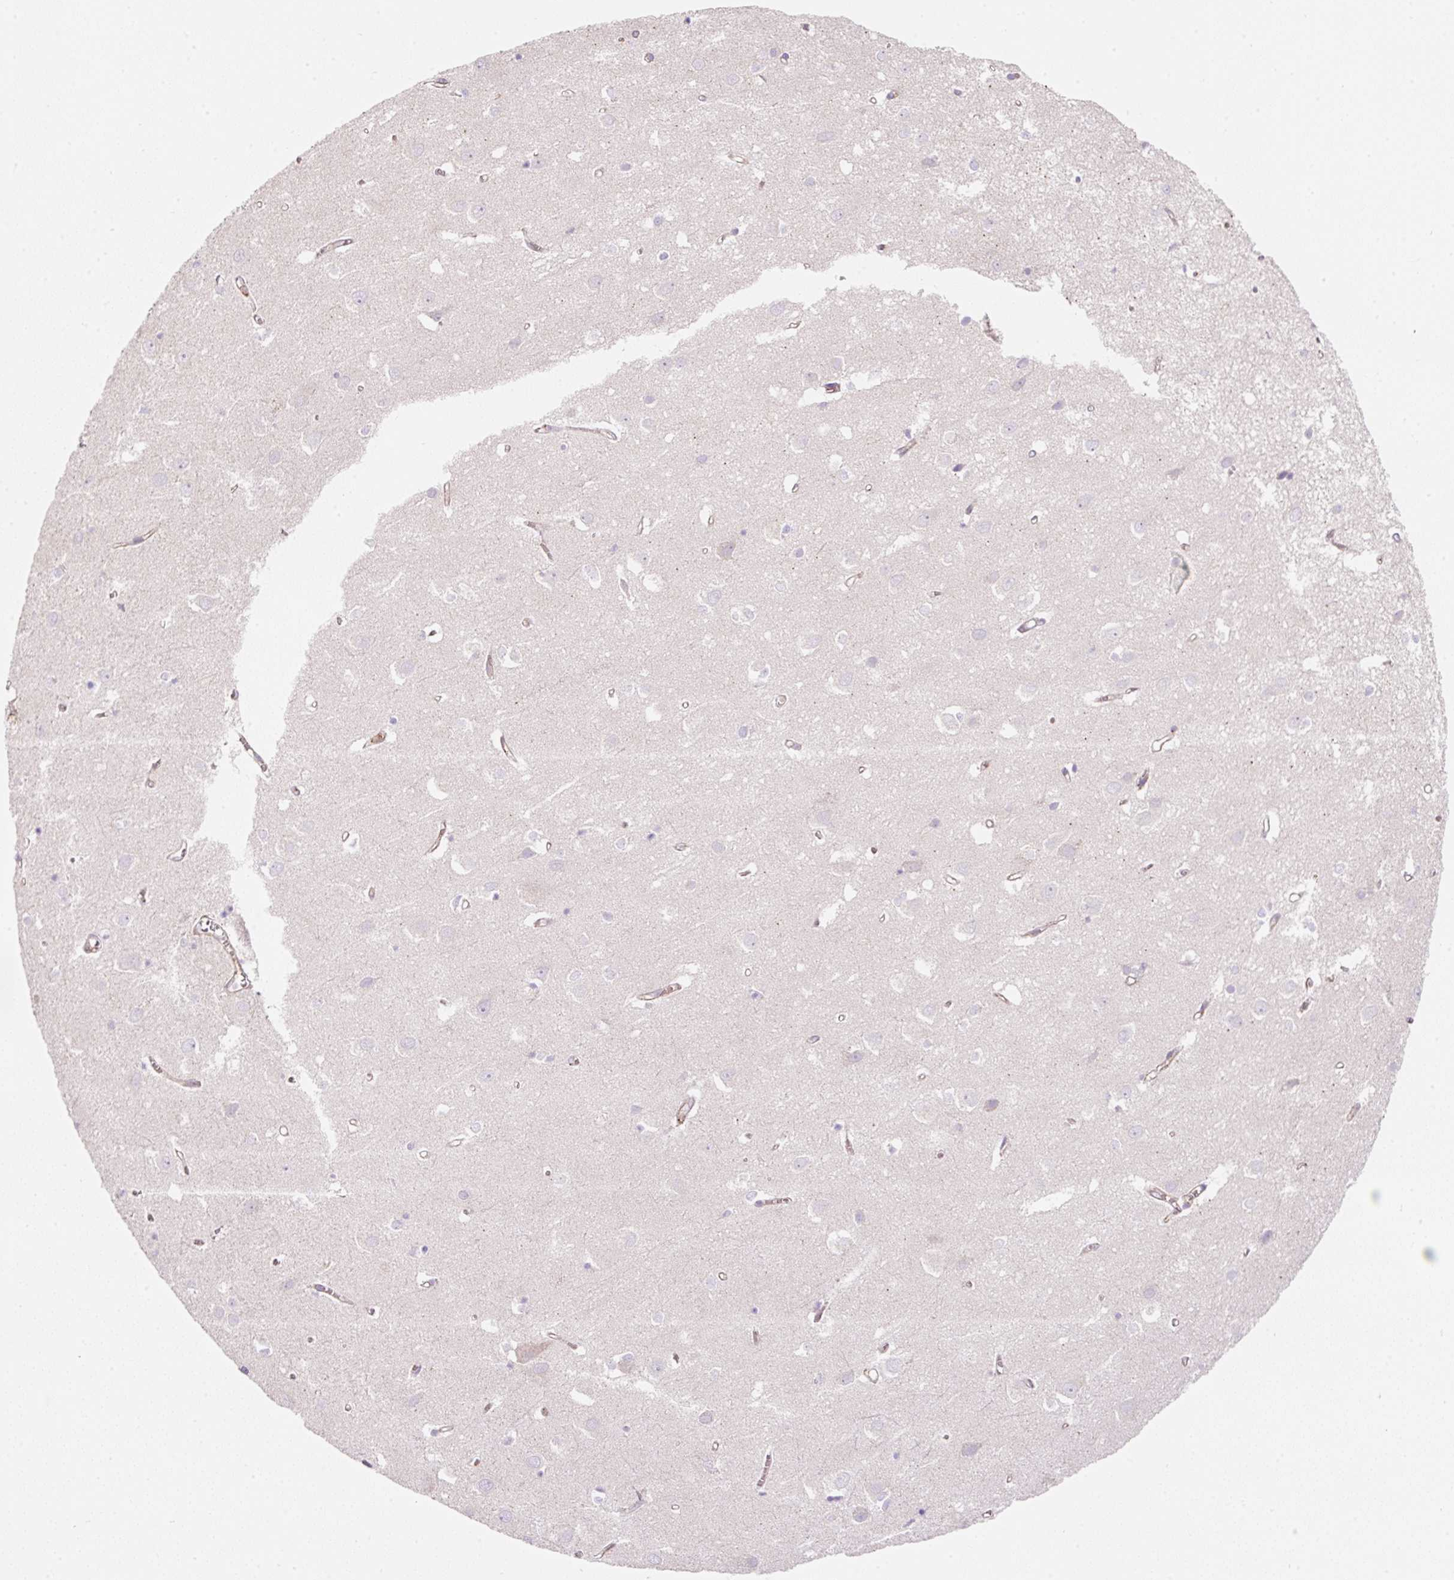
{"staining": {"intensity": "negative", "quantity": "none", "location": "none"}, "tissue": "cerebral cortex", "cell_type": "Endothelial cells", "image_type": "normal", "snomed": [{"axis": "morphology", "description": "Normal tissue, NOS"}, {"axis": "topography", "description": "Cerebral cortex"}], "caption": "A high-resolution histopathology image shows IHC staining of benign cerebral cortex, which exhibits no significant staining in endothelial cells.", "gene": "ERAP2", "patient": {"sex": "male", "age": 70}}